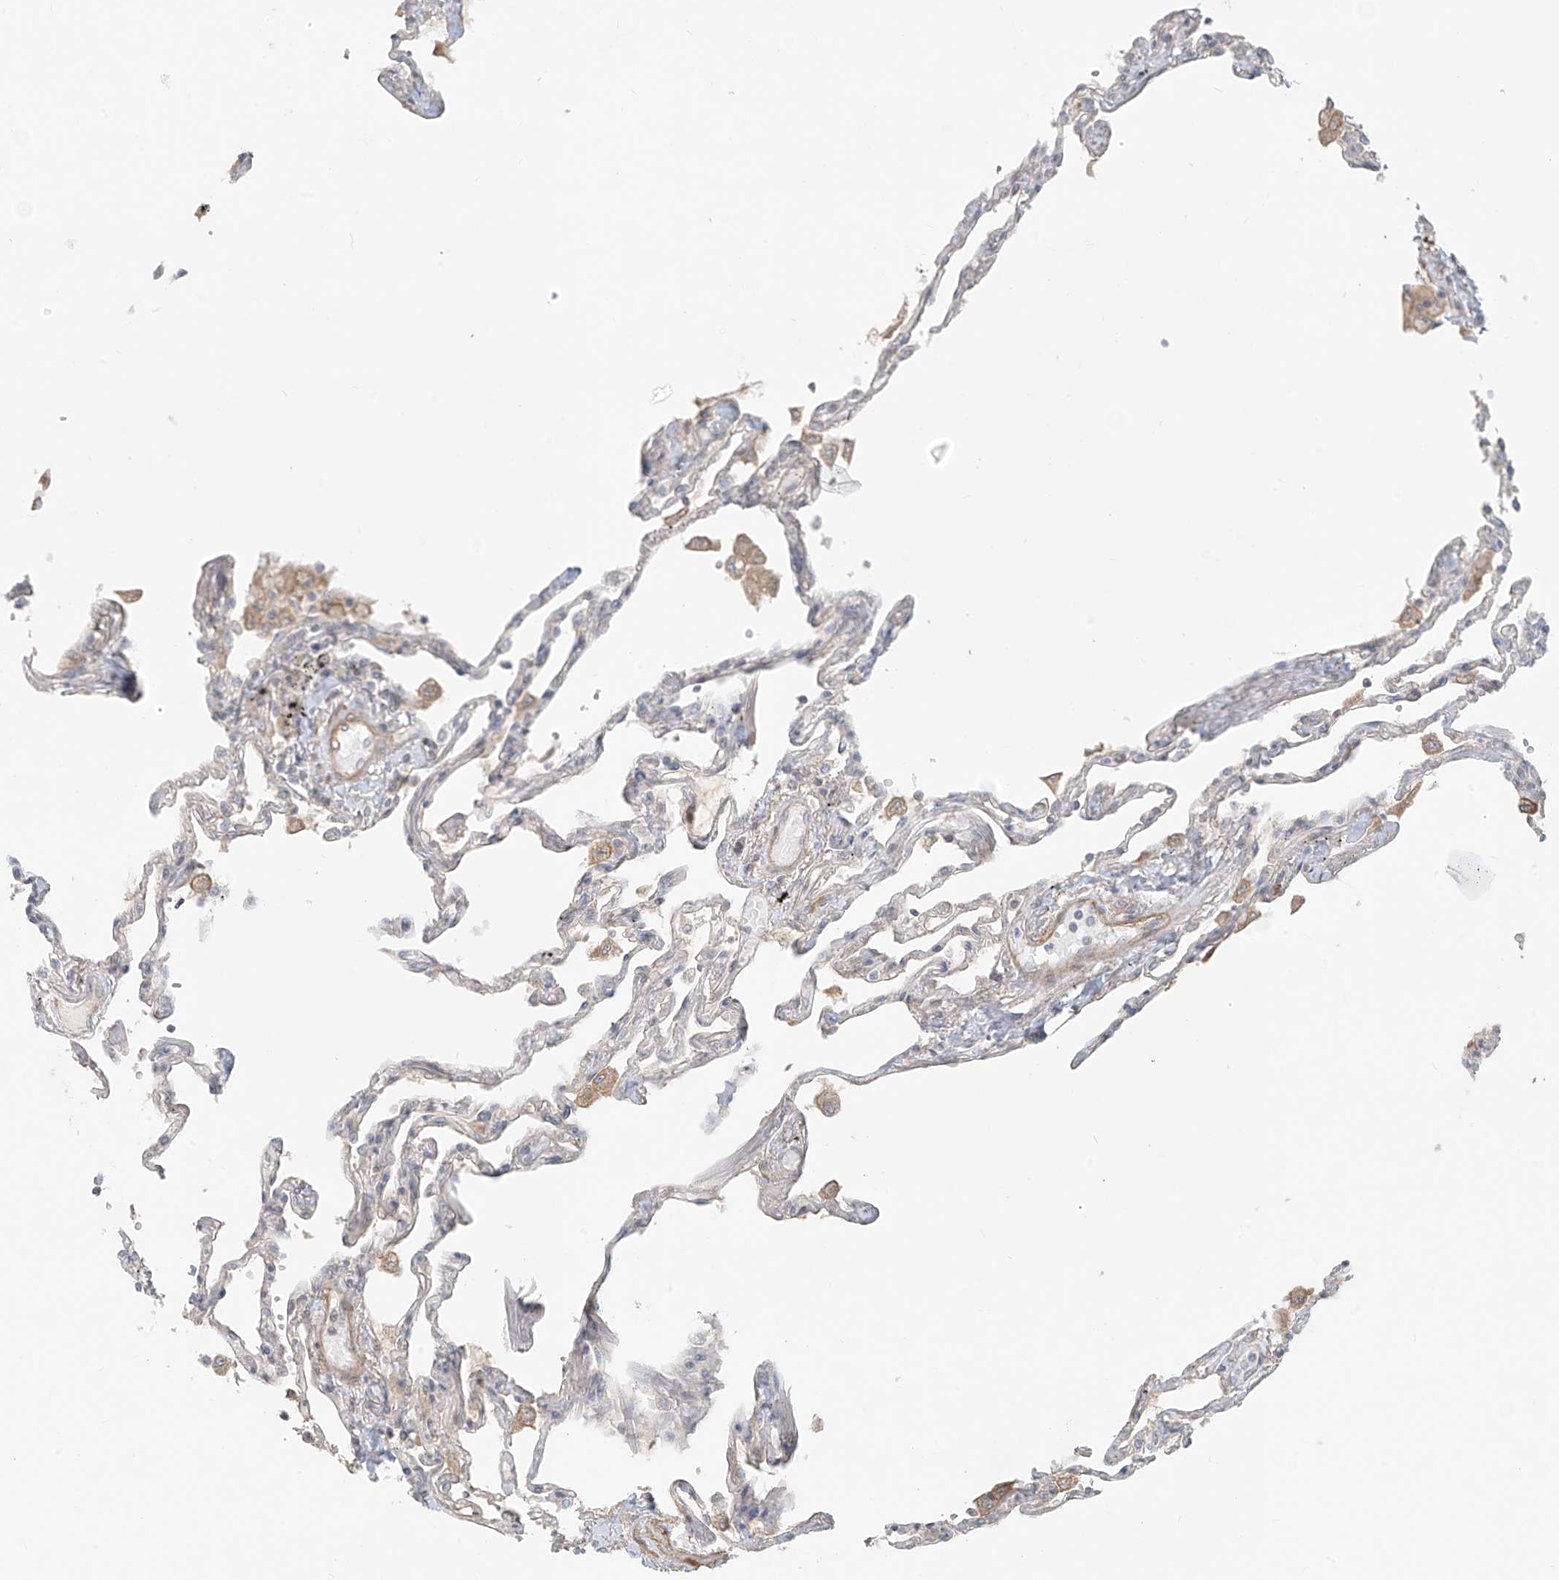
{"staining": {"intensity": "weak", "quantity": "<25%", "location": "cytoplasmic/membranous"}, "tissue": "lung", "cell_type": "Alveolar cells", "image_type": "normal", "snomed": [{"axis": "morphology", "description": "Normal tissue, NOS"}, {"axis": "topography", "description": "Lung"}], "caption": "Alveolar cells are negative for protein expression in benign human lung. The staining was performed using DAB to visualize the protein expression in brown, while the nuclei were stained in blue with hematoxylin (Magnification: 20x).", "gene": "ABCD1", "patient": {"sex": "female", "age": 67}}